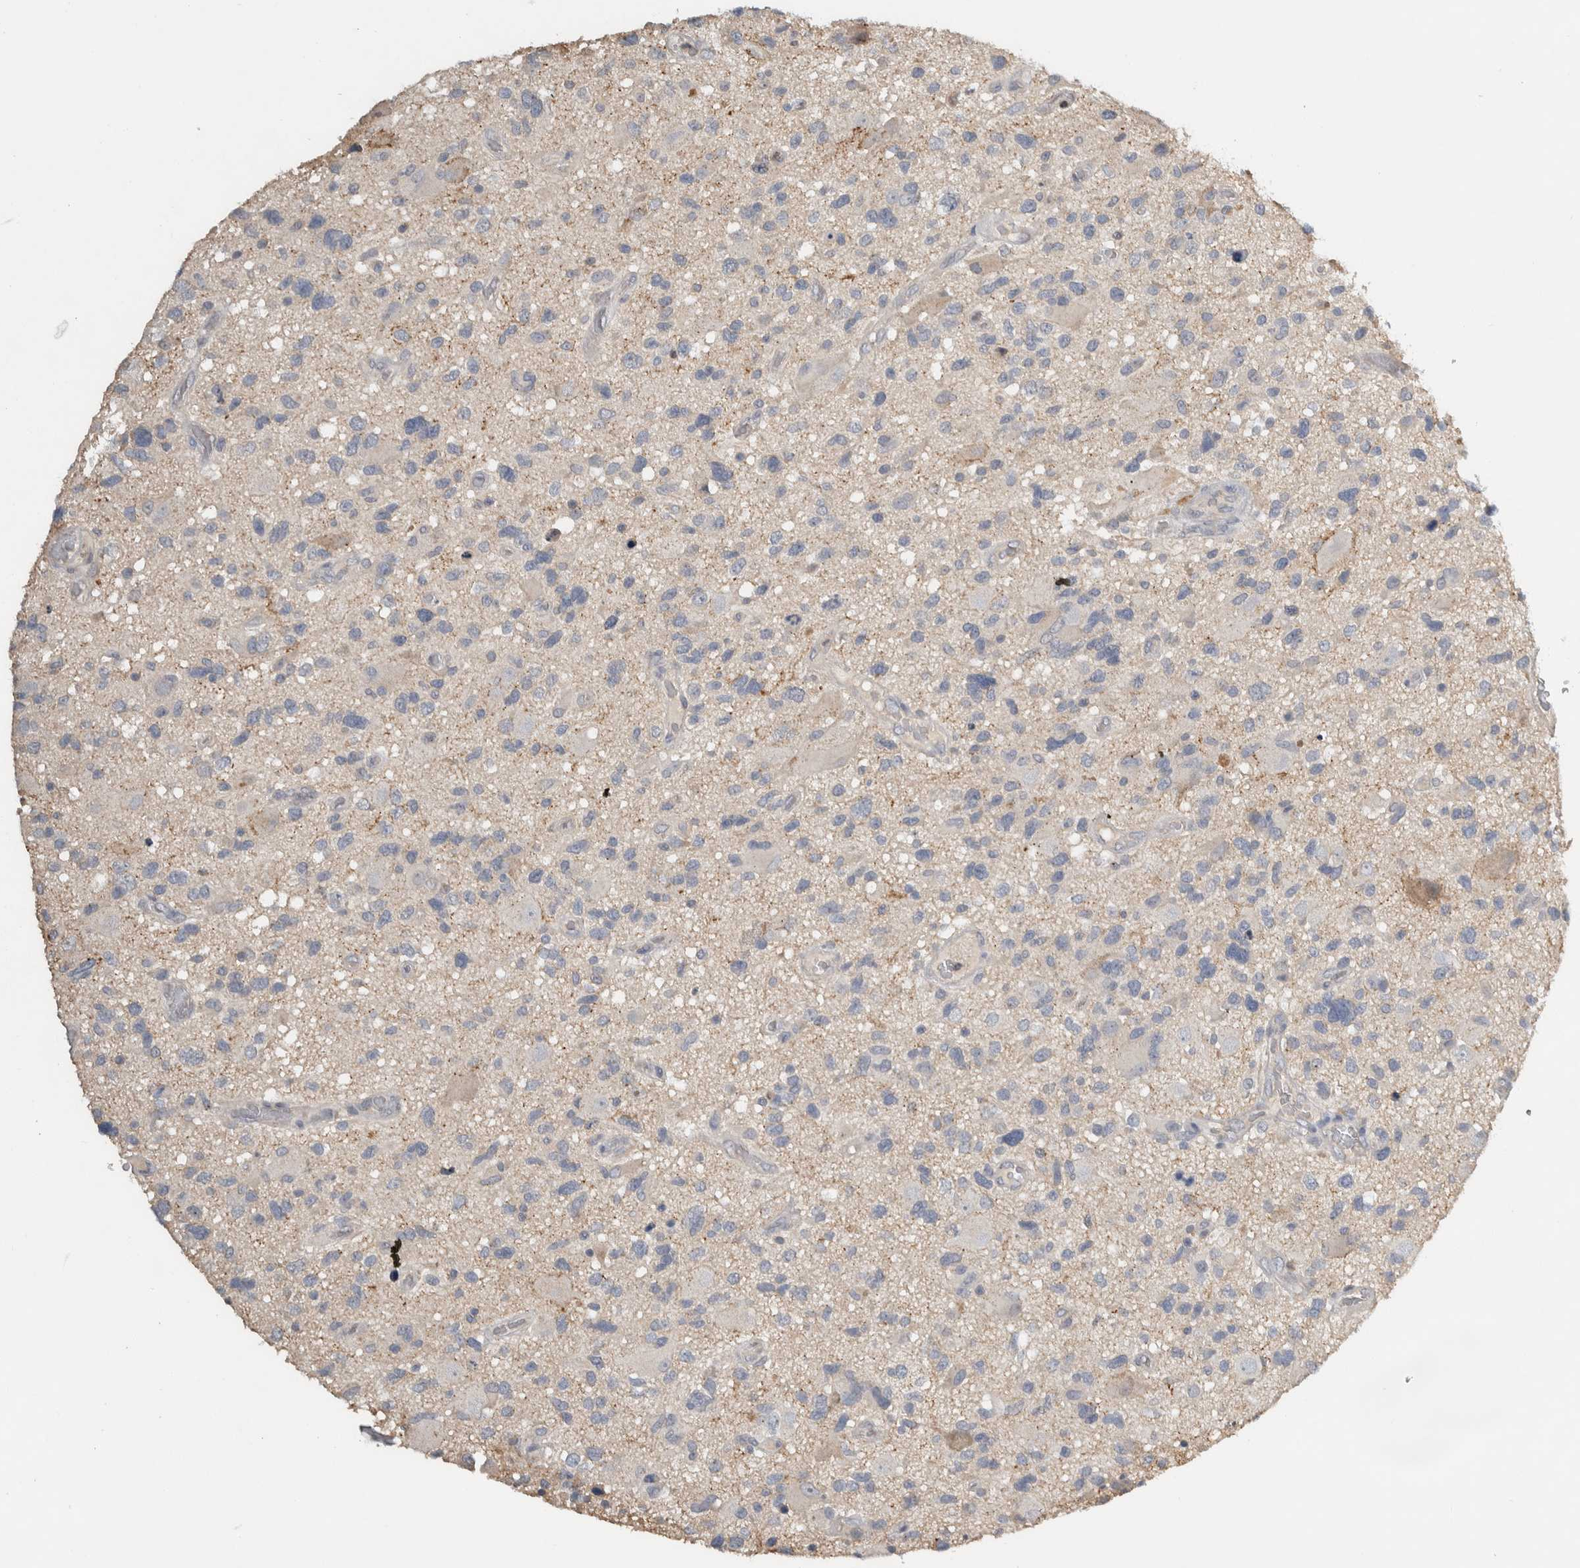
{"staining": {"intensity": "negative", "quantity": "none", "location": "none"}, "tissue": "glioma", "cell_type": "Tumor cells", "image_type": "cancer", "snomed": [{"axis": "morphology", "description": "Glioma, malignant, High grade"}, {"axis": "topography", "description": "Brain"}], "caption": "The micrograph exhibits no staining of tumor cells in glioma.", "gene": "EIF3H", "patient": {"sex": "male", "age": 33}}